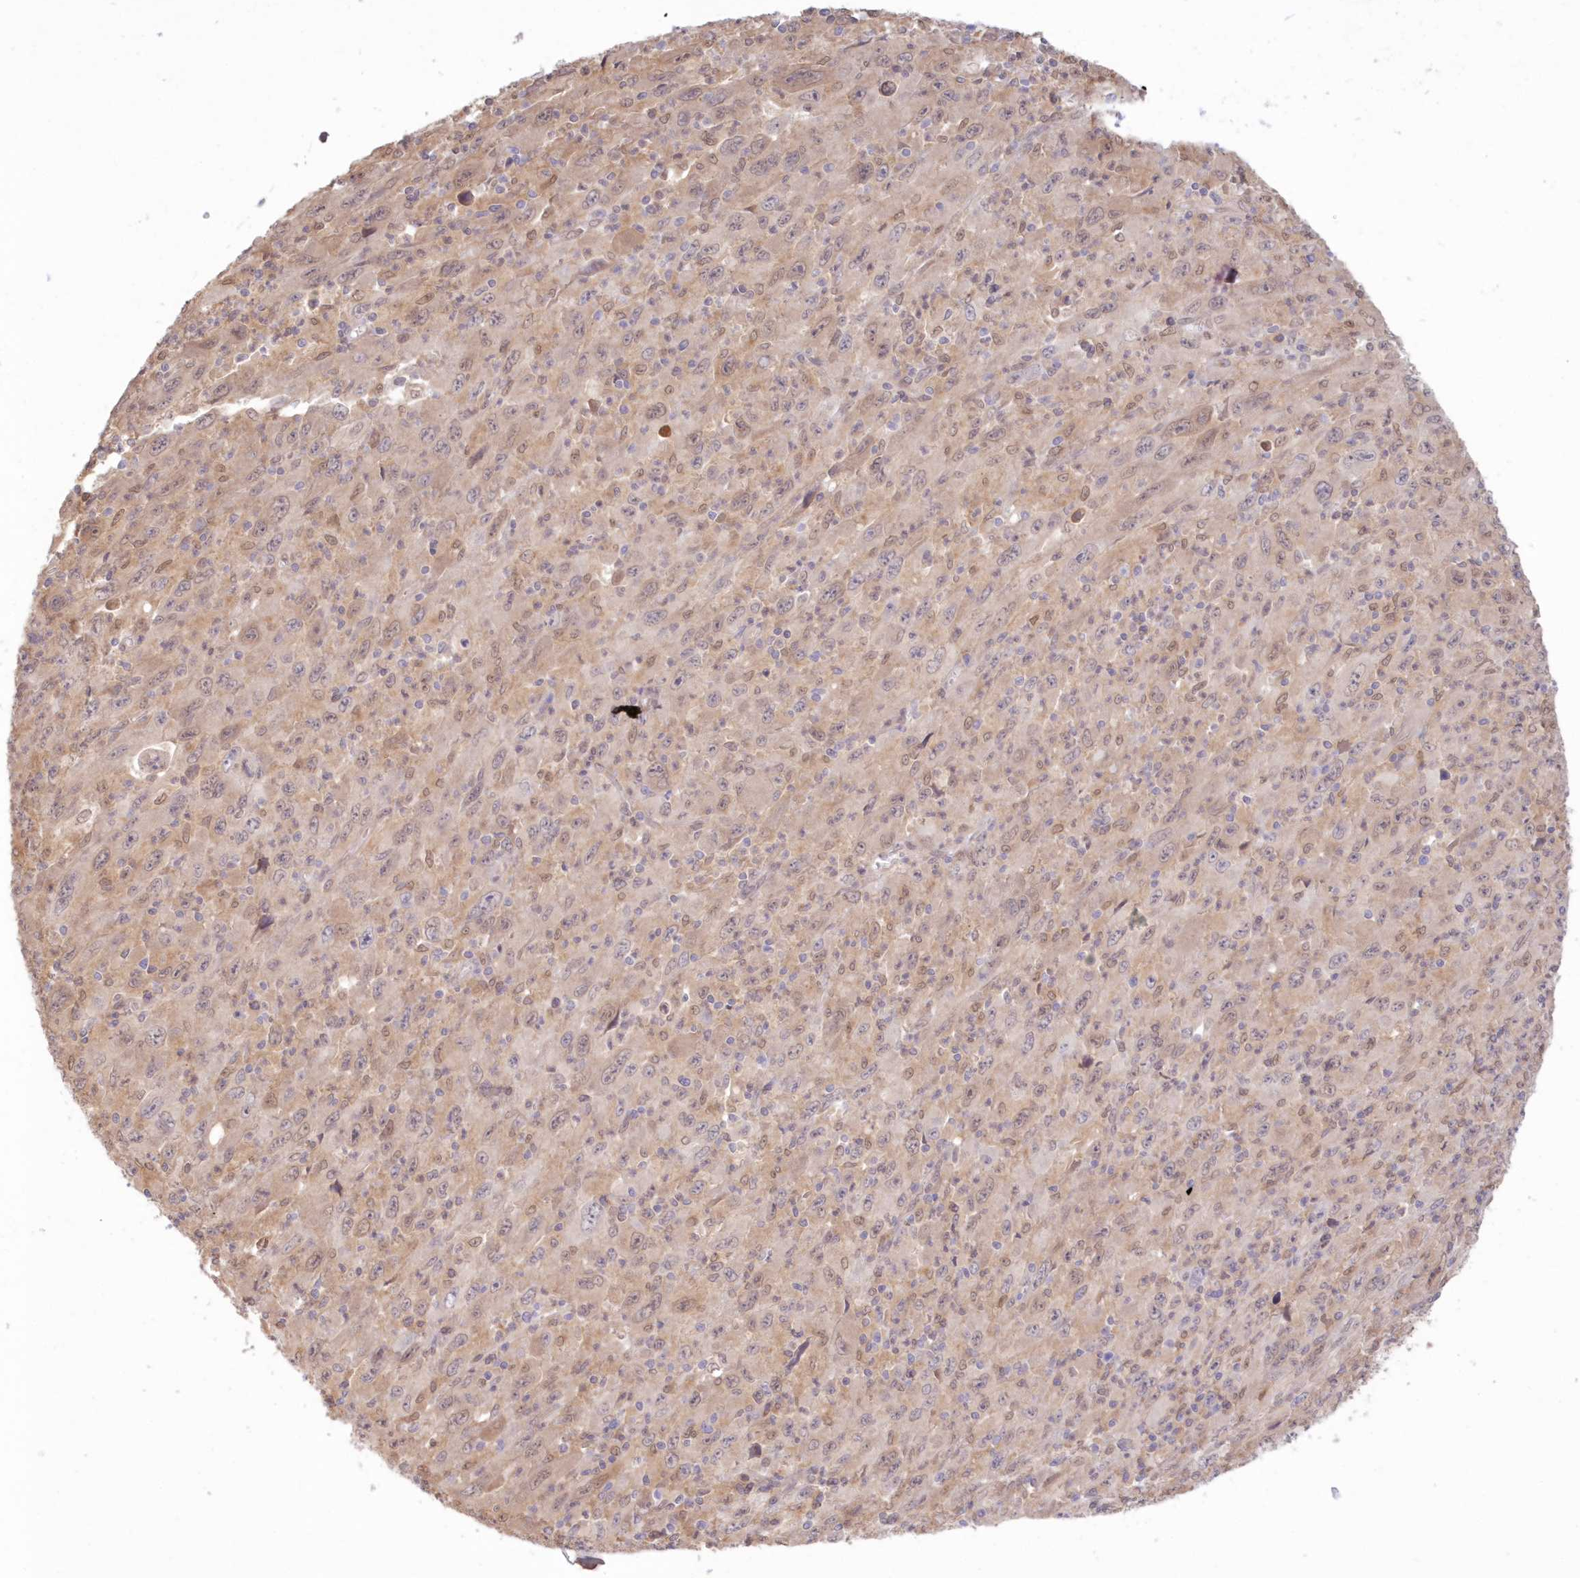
{"staining": {"intensity": "weak", "quantity": "25%-75%", "location": "nuclear"}, "tissue": "melanoma", "cell_type": "Tumor cells", "image_type": "cancer", "snomed": [{"axis": "morphology", "description": "Malignant melanoma, Metastatic site"}, {"axis": "topography", "description": "Skin"}], "caption": "Approximately 25%-75% of tumor cells in malignant melanoma (metastatic site) reveal weak nuclear protein expression as visualized by brown immunohistochemical staining.", "gene": "RNPEP", "patient": {"sex": "female", "age": 56}}